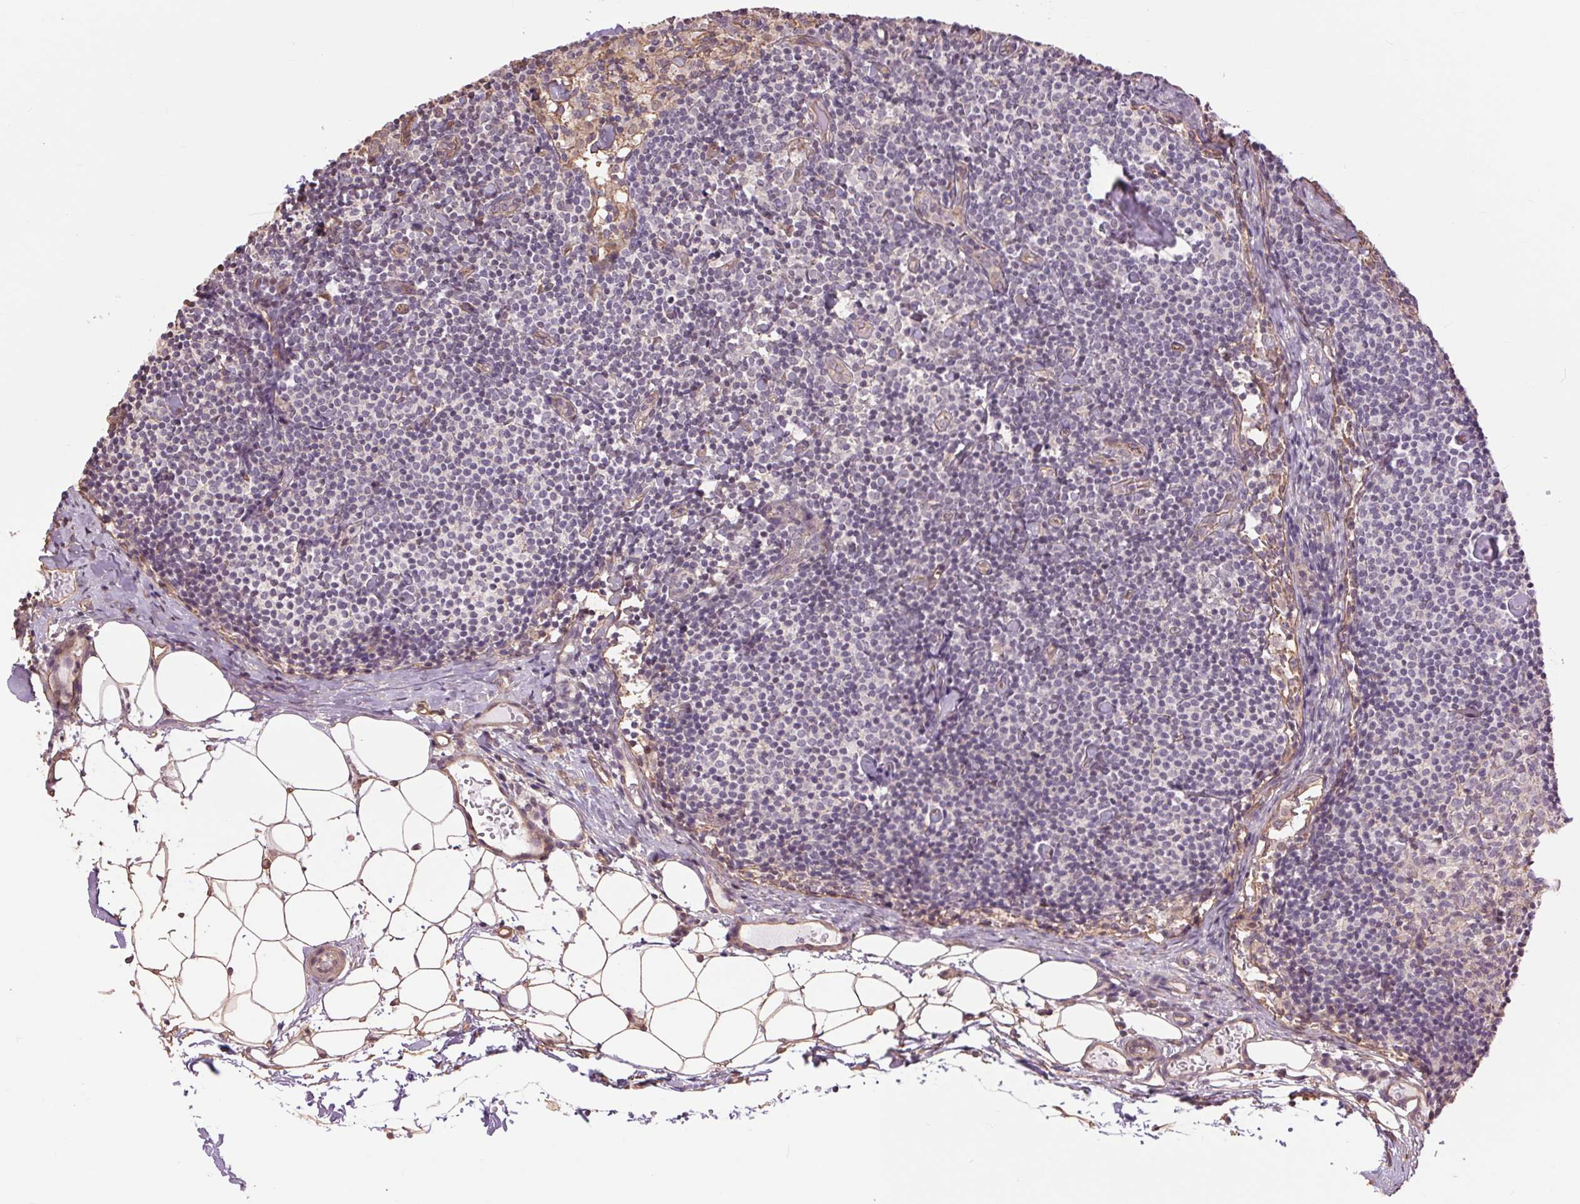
{"staining": {"intensity": "negative", "quantity": "none", "location": "none"}, "tissue": "lymph node", "cell_type": "Germinal center cells", "image_type": "normal", "snomed": [{"axis": "morphology", "description": "Normal tissue, NOS"}, {"axis": "topography", "description": "Lymph node"}], "caption": "This is an immunohistochemistry image of normal human lymph node. There is no expression in germinal center cells.", "gene": "PALM", "patient": {"sex": "female", "age": 41}}